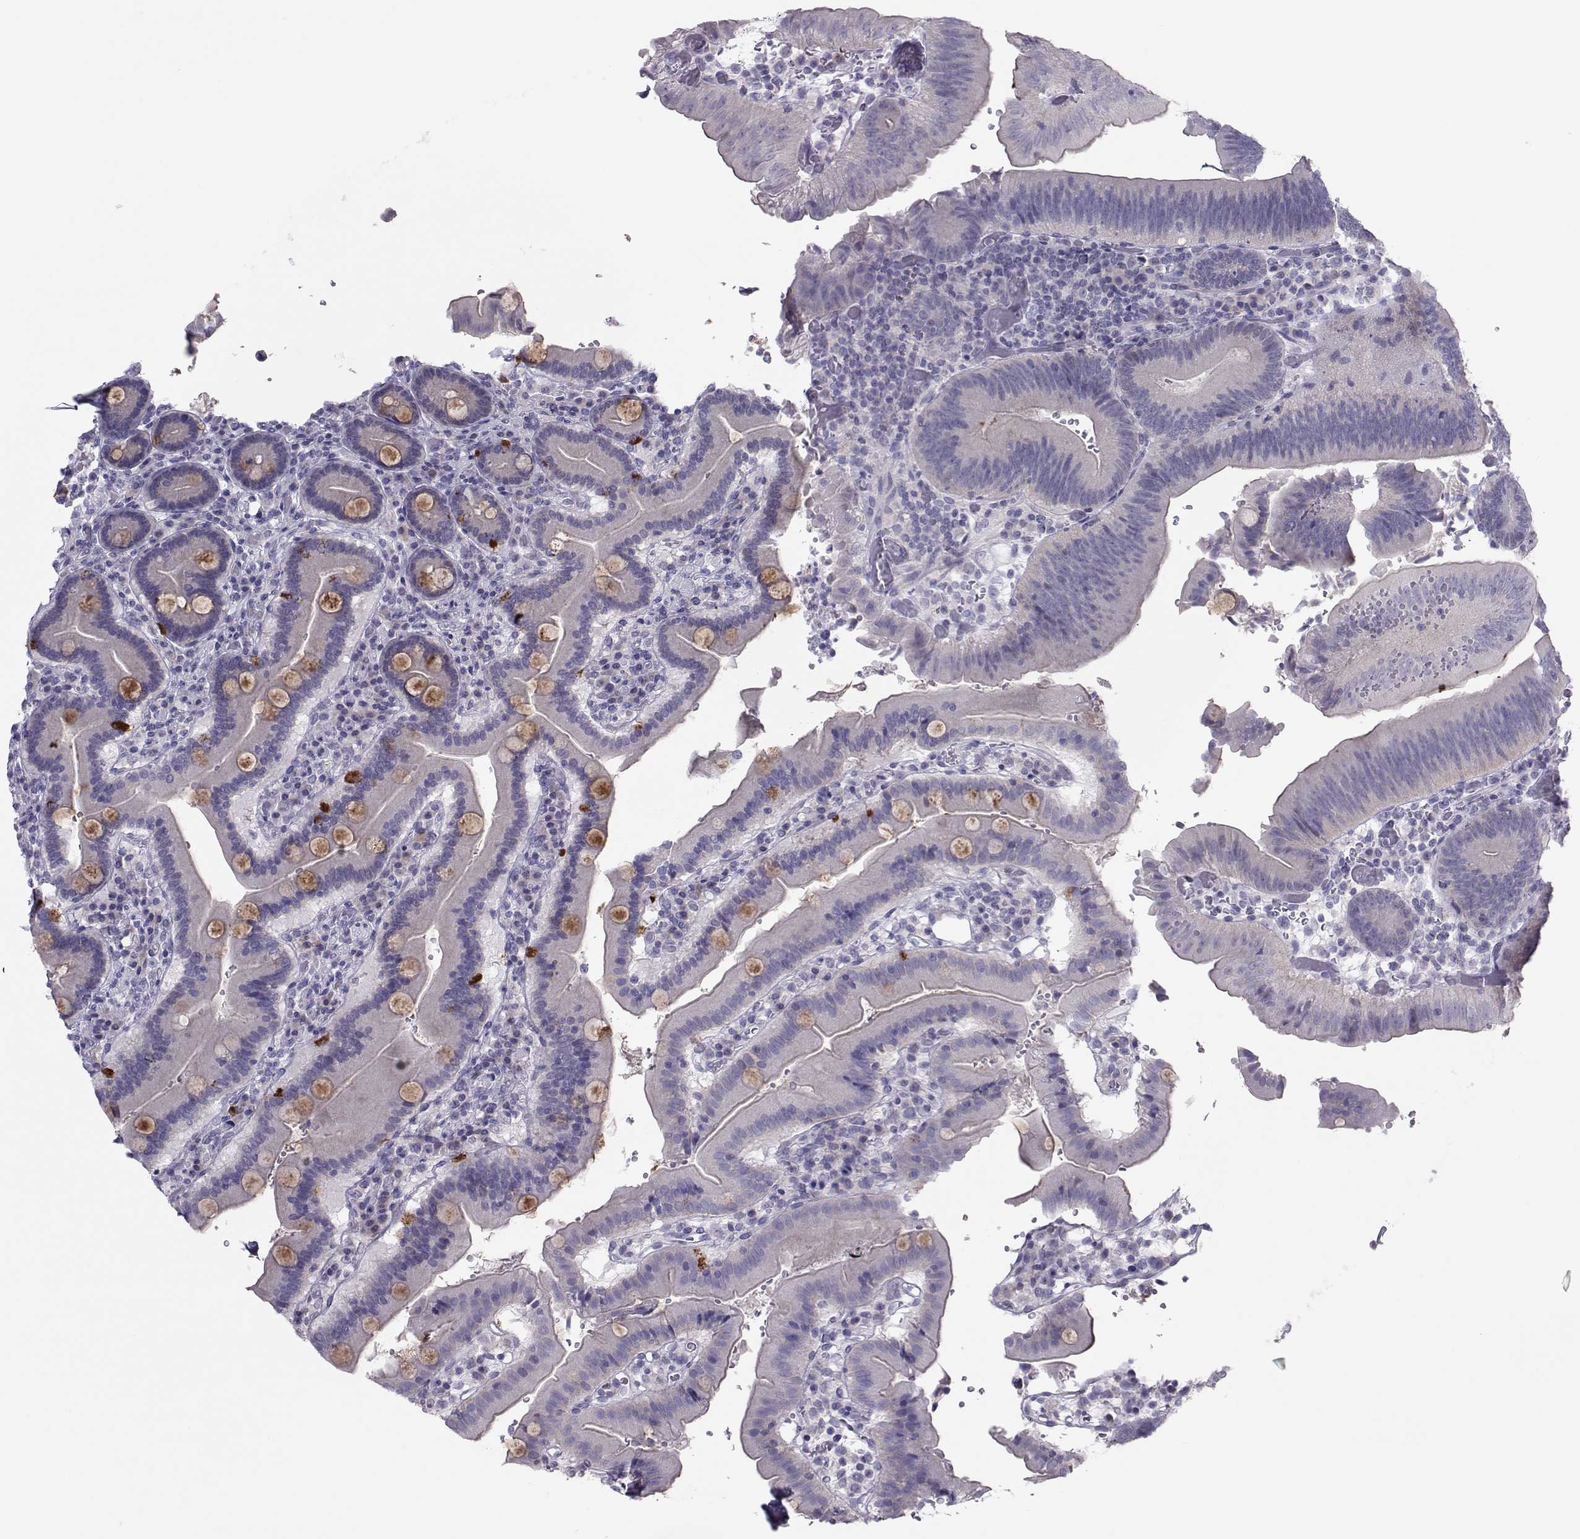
{"staining": {"intensity": "moderate", "quantity": "<25%", "location": "cytoplasmic/membranous"}, "tissue": "duodenum", "cell_type": "Glandular cells", "image_type": "normal", "snomed": [{"axis": "morphology", "description": "Normal tissue, NOS"}, {"axis": "topography", "description": "Duodenum"}], "caption": "Glandular cells show moderate cytoplasmic/membranous expression in about <25% of cells in normal duodenum. The staining was performed using DAB (3,3'-diaminobenzidine) to visualize the protein expression in brown, while the nuclei were stained in blue with hematoxylin (Magnification: 20x).", "gene": "TRPM7", "patient": {"sex": "female", "age": 62}}